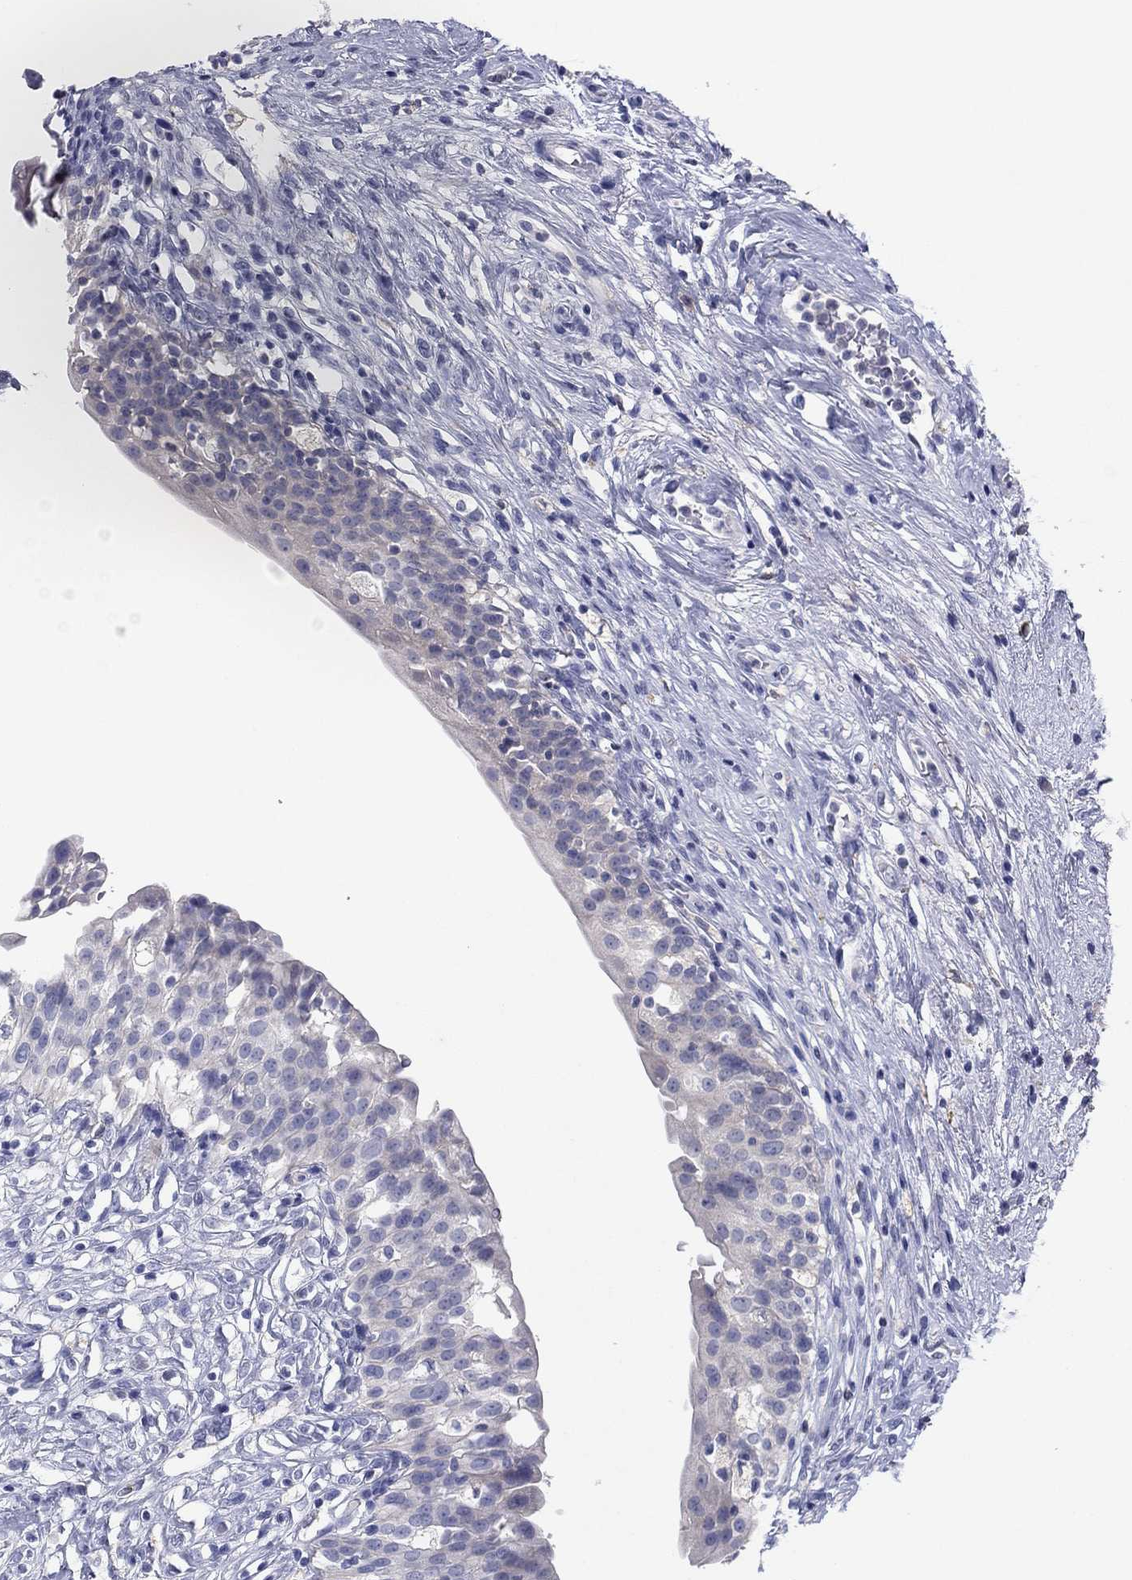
{"staining": {"intensity": "negative", "quantity": "none", "location": "none"}, "tissue": "urinary bladder", "cell_type": "Urothelial cells", "image_type": "normal", "snomed": [{"axis": "morphology", "description": "Normal tissue, NOS"}, {"axis": "topography", "description": "Urinary bladder"}], "caption": "DAB (3,3'-diaminobenzidine) immunohistochemical staining of unremarkable urinary bladder shows no significant positivity in urothelial cells. The staining was performed using DAB to visualize the protein expression in brown, while the nuclei were stained in blue with hematoxylin (Magnification: 20x).", "gene": "CNTNAP4", "patient": {"sex": "male", "age": 76}}